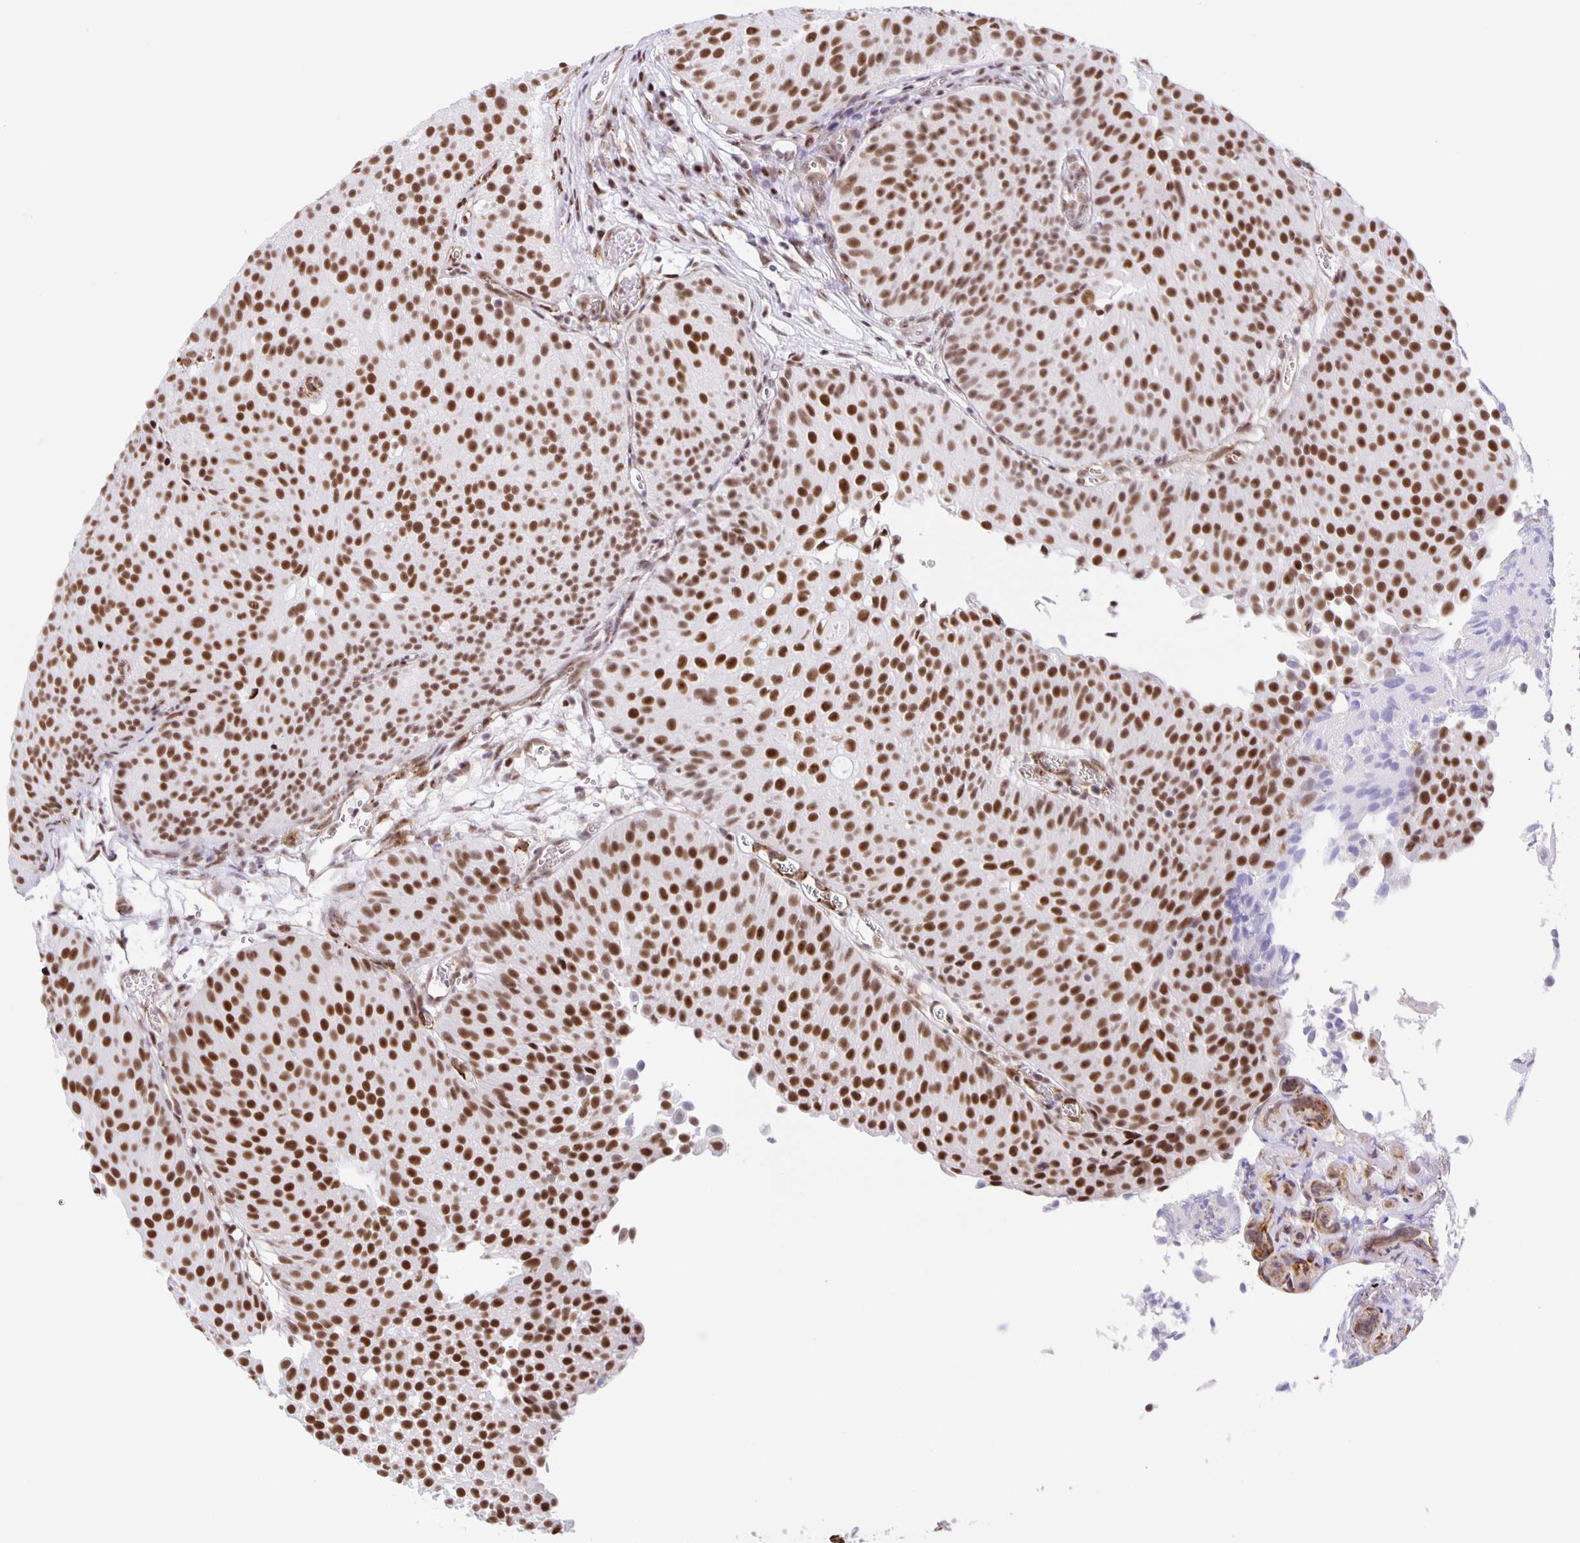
{"staining": {"intensity": "strong", "quantity": ">75%", "location": "nuclear"}, "tissue": "urothelial cancer", "cell_type": "Tumor cells", "image_type": "cancer", "snomed": [{"axis": "morphology", "description": "Urothelial carcinoma, Low grade"}, {"axis": "topography", "description": "Urinary bladder"}], "caption": "Tumor cells exhibit high levels of strong nuclear staining in about >75% of cells in low-grade urothelial carcinoma. (brown staining indicates protein expression, while blue staining denotes nuclei).", "gene": "ZRANB2", "patient": {"sex": "male", "age": 80}}